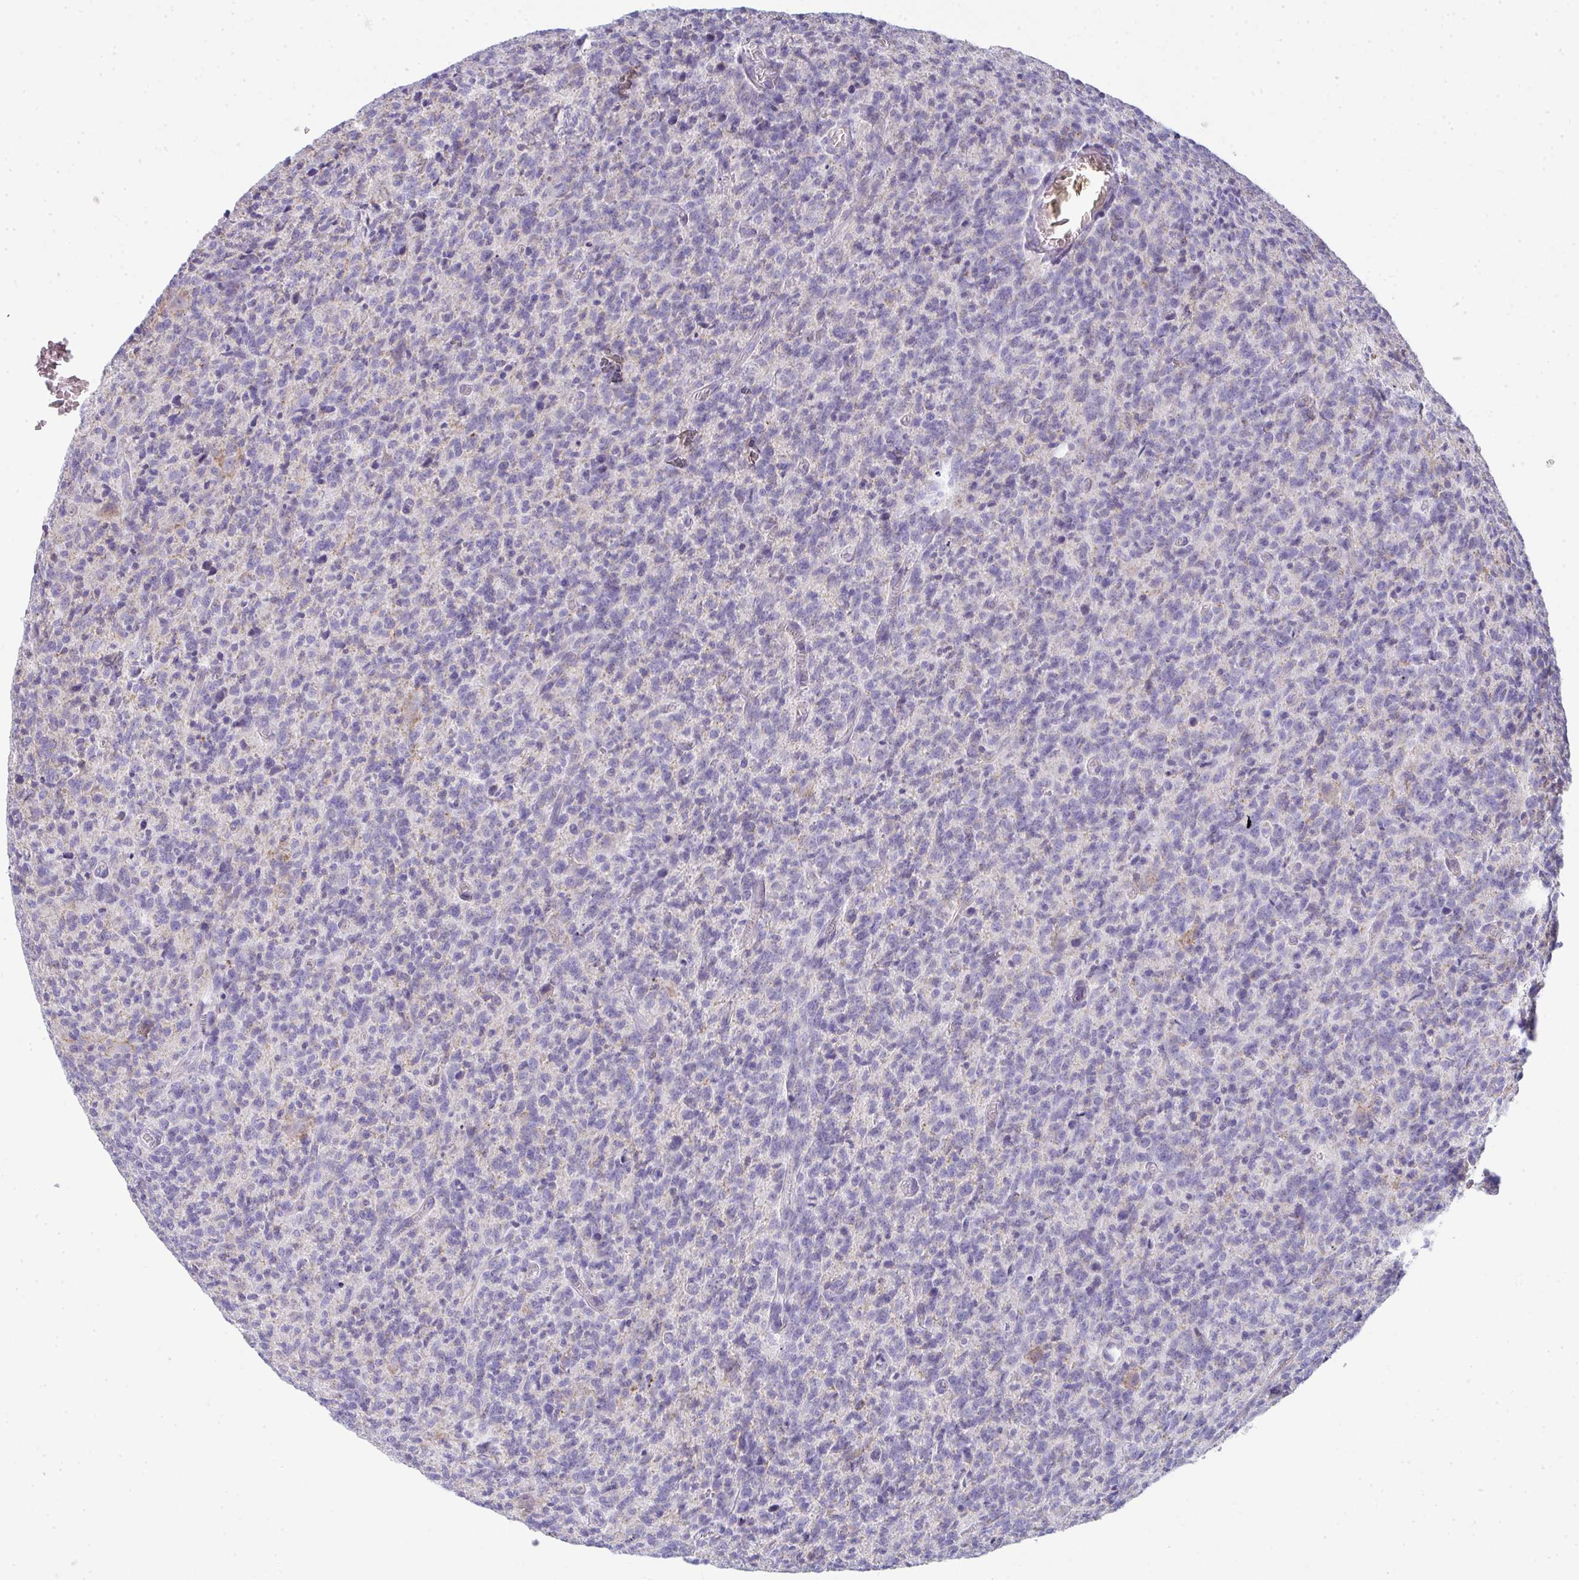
{"staining": {"intensity": "negative", "quantity": "none", "location": "none"}, "tissue": "glioma", "cell_type": "Tumor cells", "image_type": "cancer", "snomed": [{"axis": "morphology", "description": "Glioma, malignant, High grade"}, {"axis": "topography", "description": "Brain"}], "caption": "The IHC histopathology image has no significant positivity in tumor cells of high-grade glioma (malignant) tissue. Brightfield microscopy of immunohistochemistry (IHC) stained with DAB (3,3'-diaminobenzidine) (brown) and hematoxylin (blue), captured at high magnification.", "gene": "SLC6A1", "patient": {"sex": "male", "age": 76}}